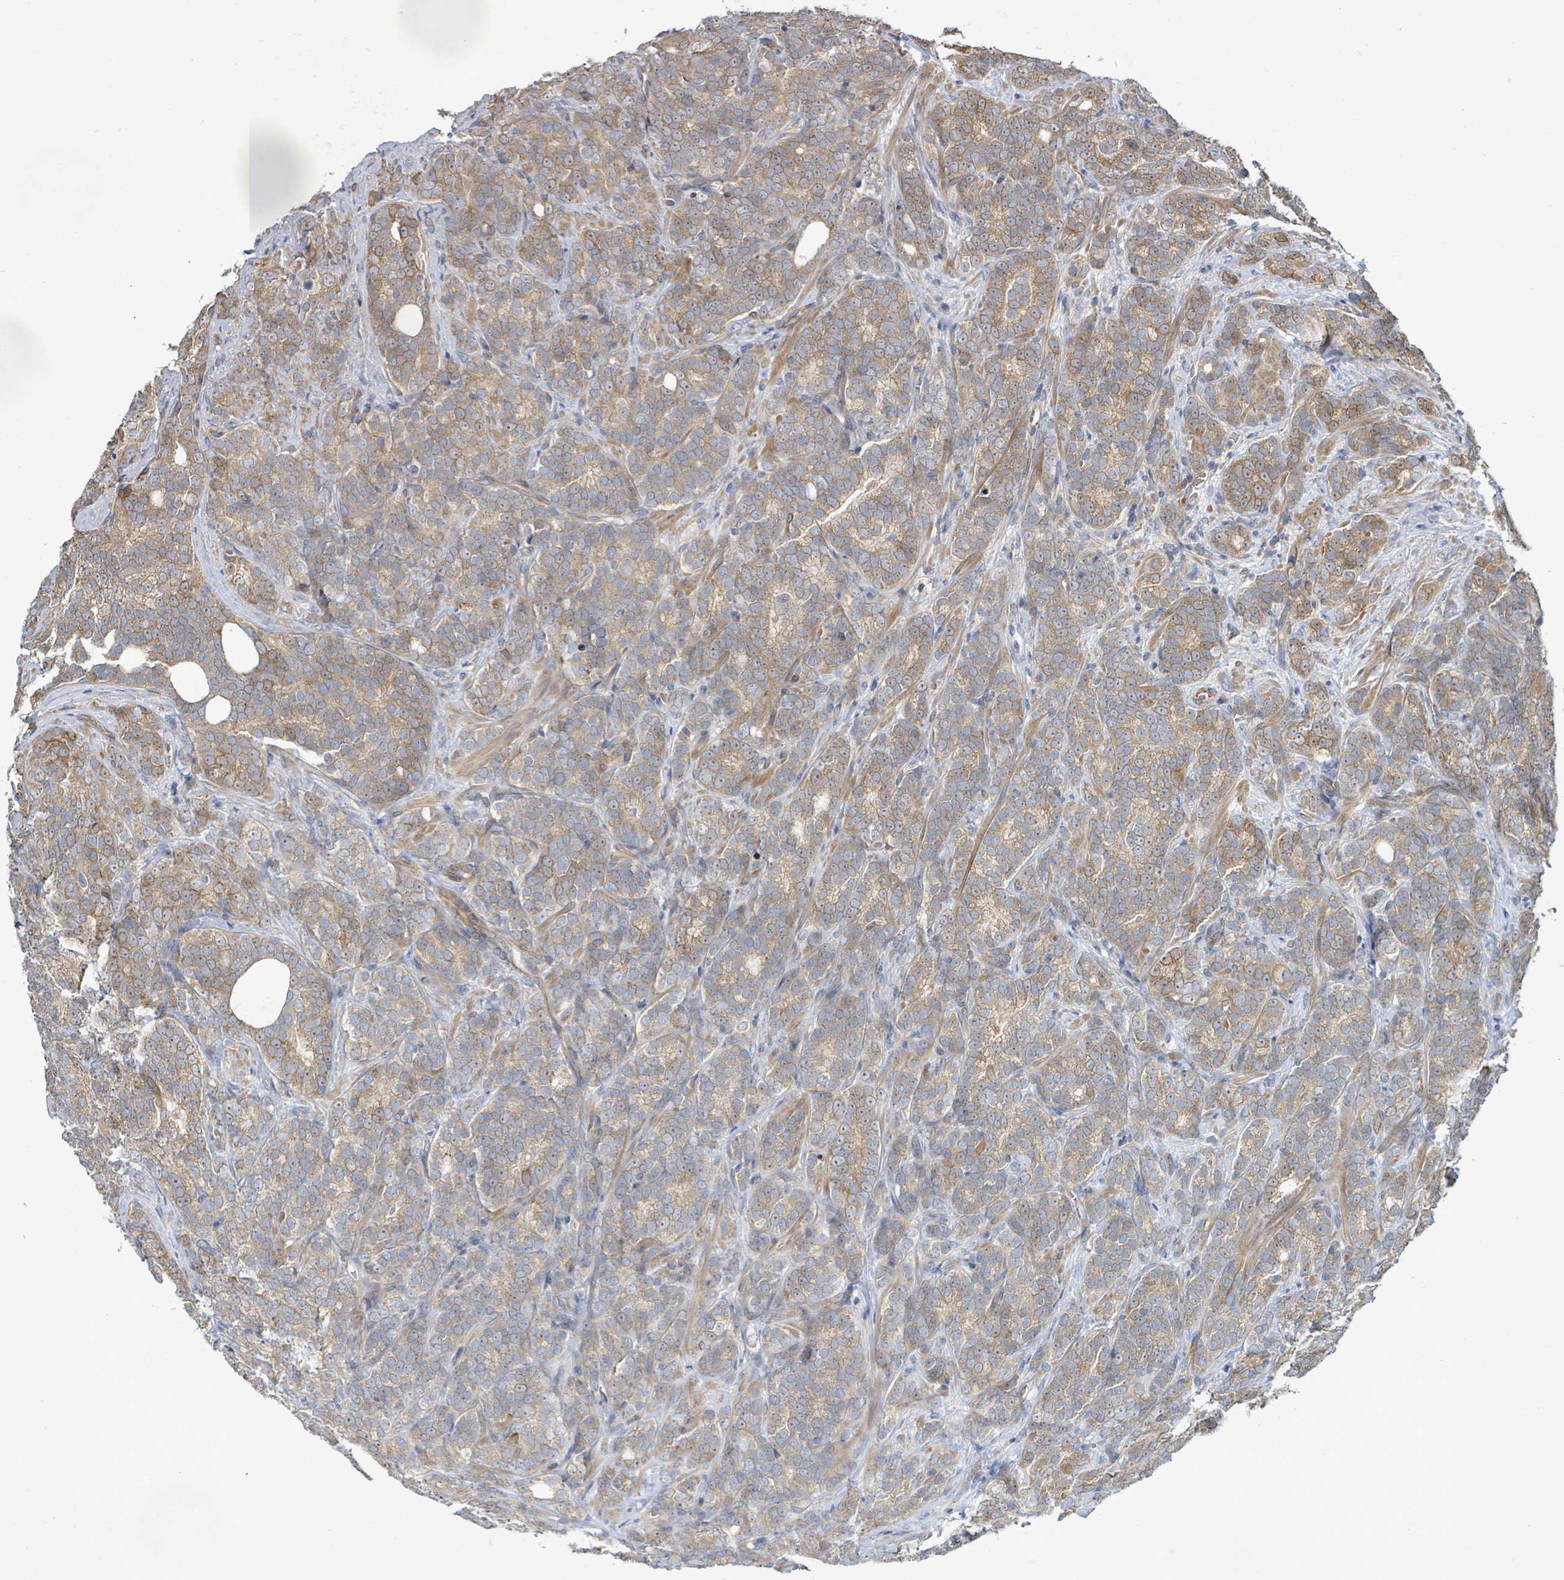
{"staining": {"intensity": "moderate", "quantity": ">75%", "location": "cytoplasmic/membranous"}, "tissue": "prostate cancer", "cell_type": "Tumor cells", "image_type": "cancer", "snomed": [{"axis": "morphology", "description": "Adenocarcinoma, High grade"}, {"axis": "topography", "description": "Prostate"}], "caption": "A brown stain shows moderate cytoplasmic/membranous expression of a protein in human prostate high-grade adenocarcinoma tumor cells. The staining was performed using DAB (3,3'-diaminobenzidine), with brown indicating positive protein expression. Nuclei are stained blue with hematoxylin.", "gene": "KBTBD11", "patient": {"sex": "male", "age": 64}}